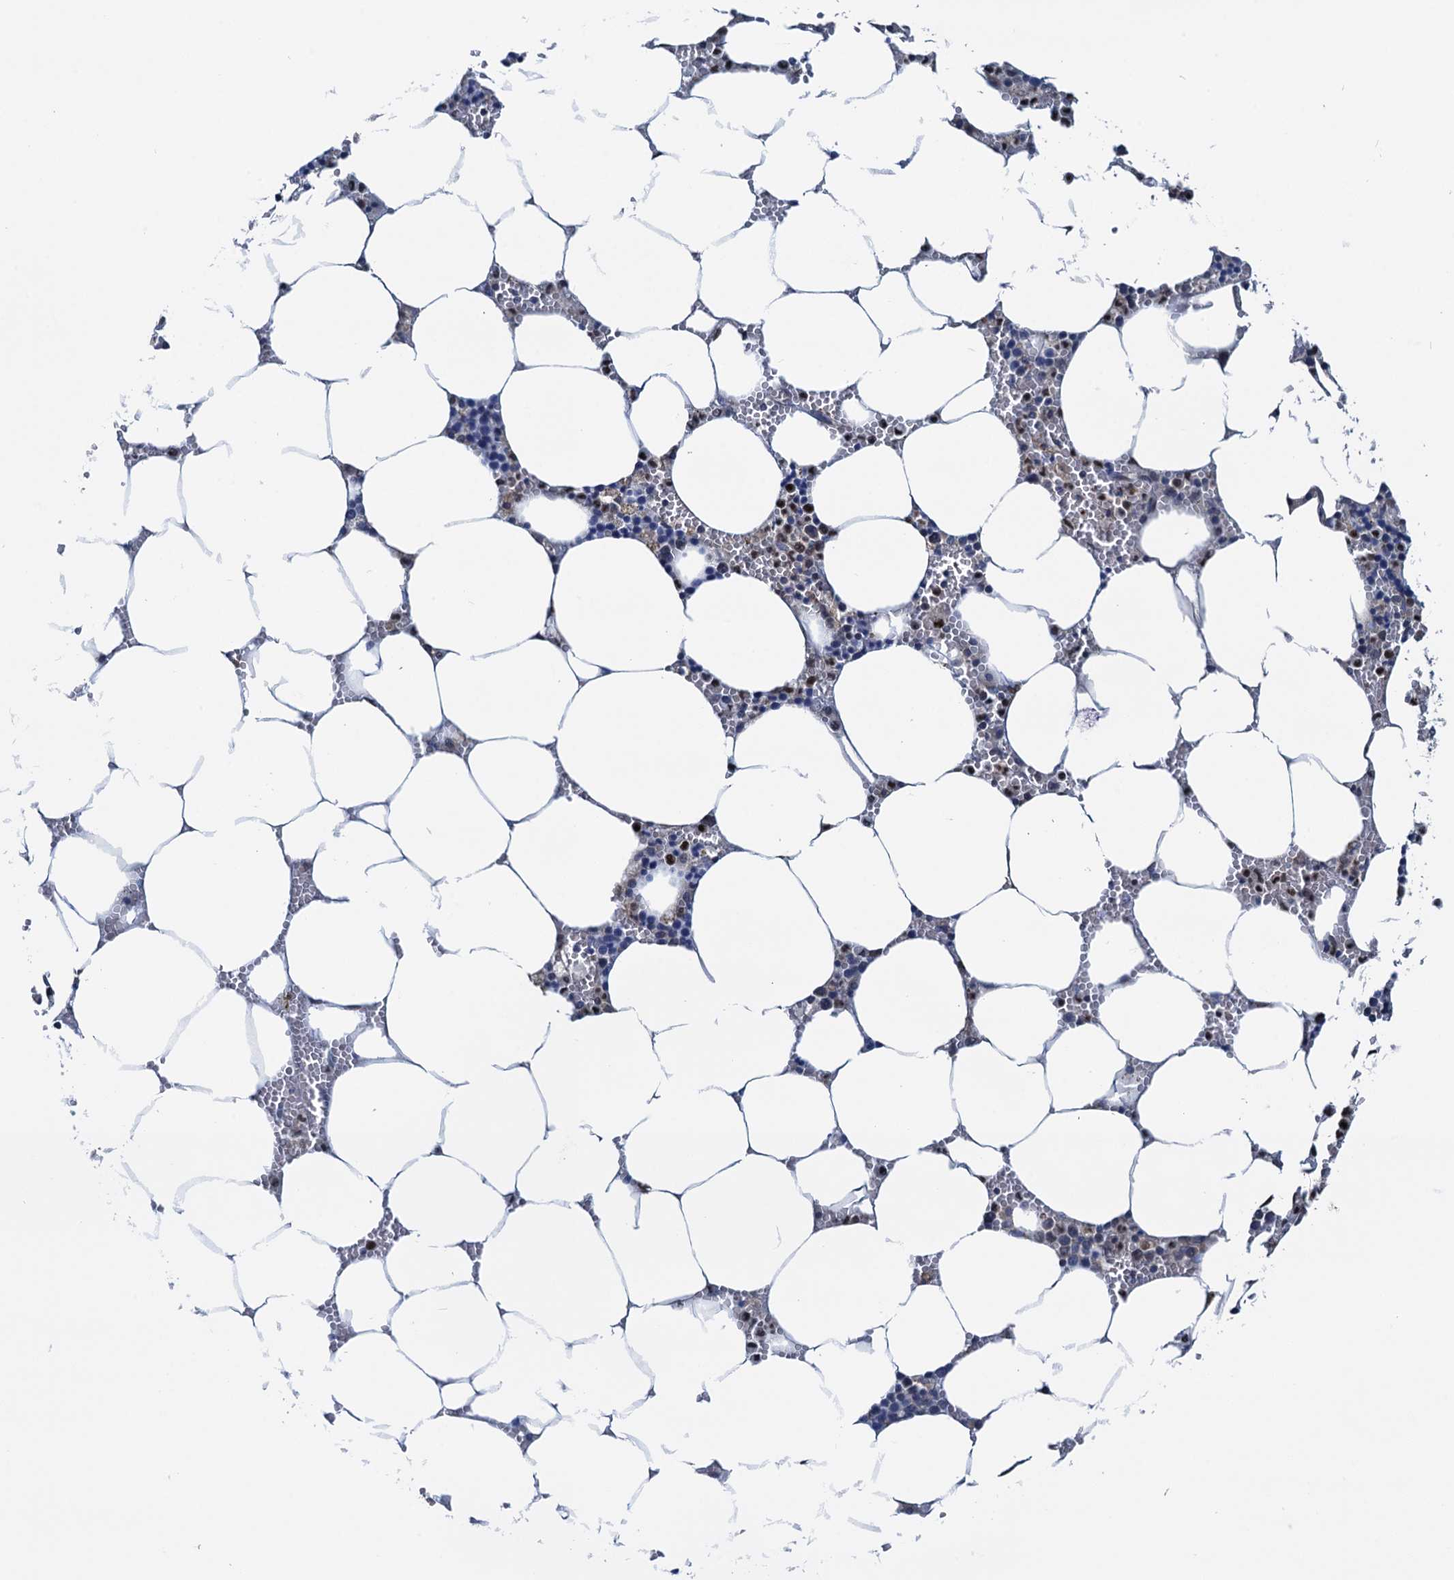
{"staining": {"intensity": "moderate", "quantity": "<25%", "location": "nuclear"}, "tissue": "bone marrow", "cell_type": "Hematopoietic cells", "image_type": "normal", "snomed": [{"axis": "morphology", "description": "Normal tissue, NOS"}, {"axis": "topography", "description": "Bone marrow"}], "caption": "Approximately <25% of hematopoietic cells in unremarkable bone marrow show moderate nuclear protein positivity as visualized by brown immunohistochemical staining.", "gene": "RNF125", "patient": {"sex": "male", "age": 70}}